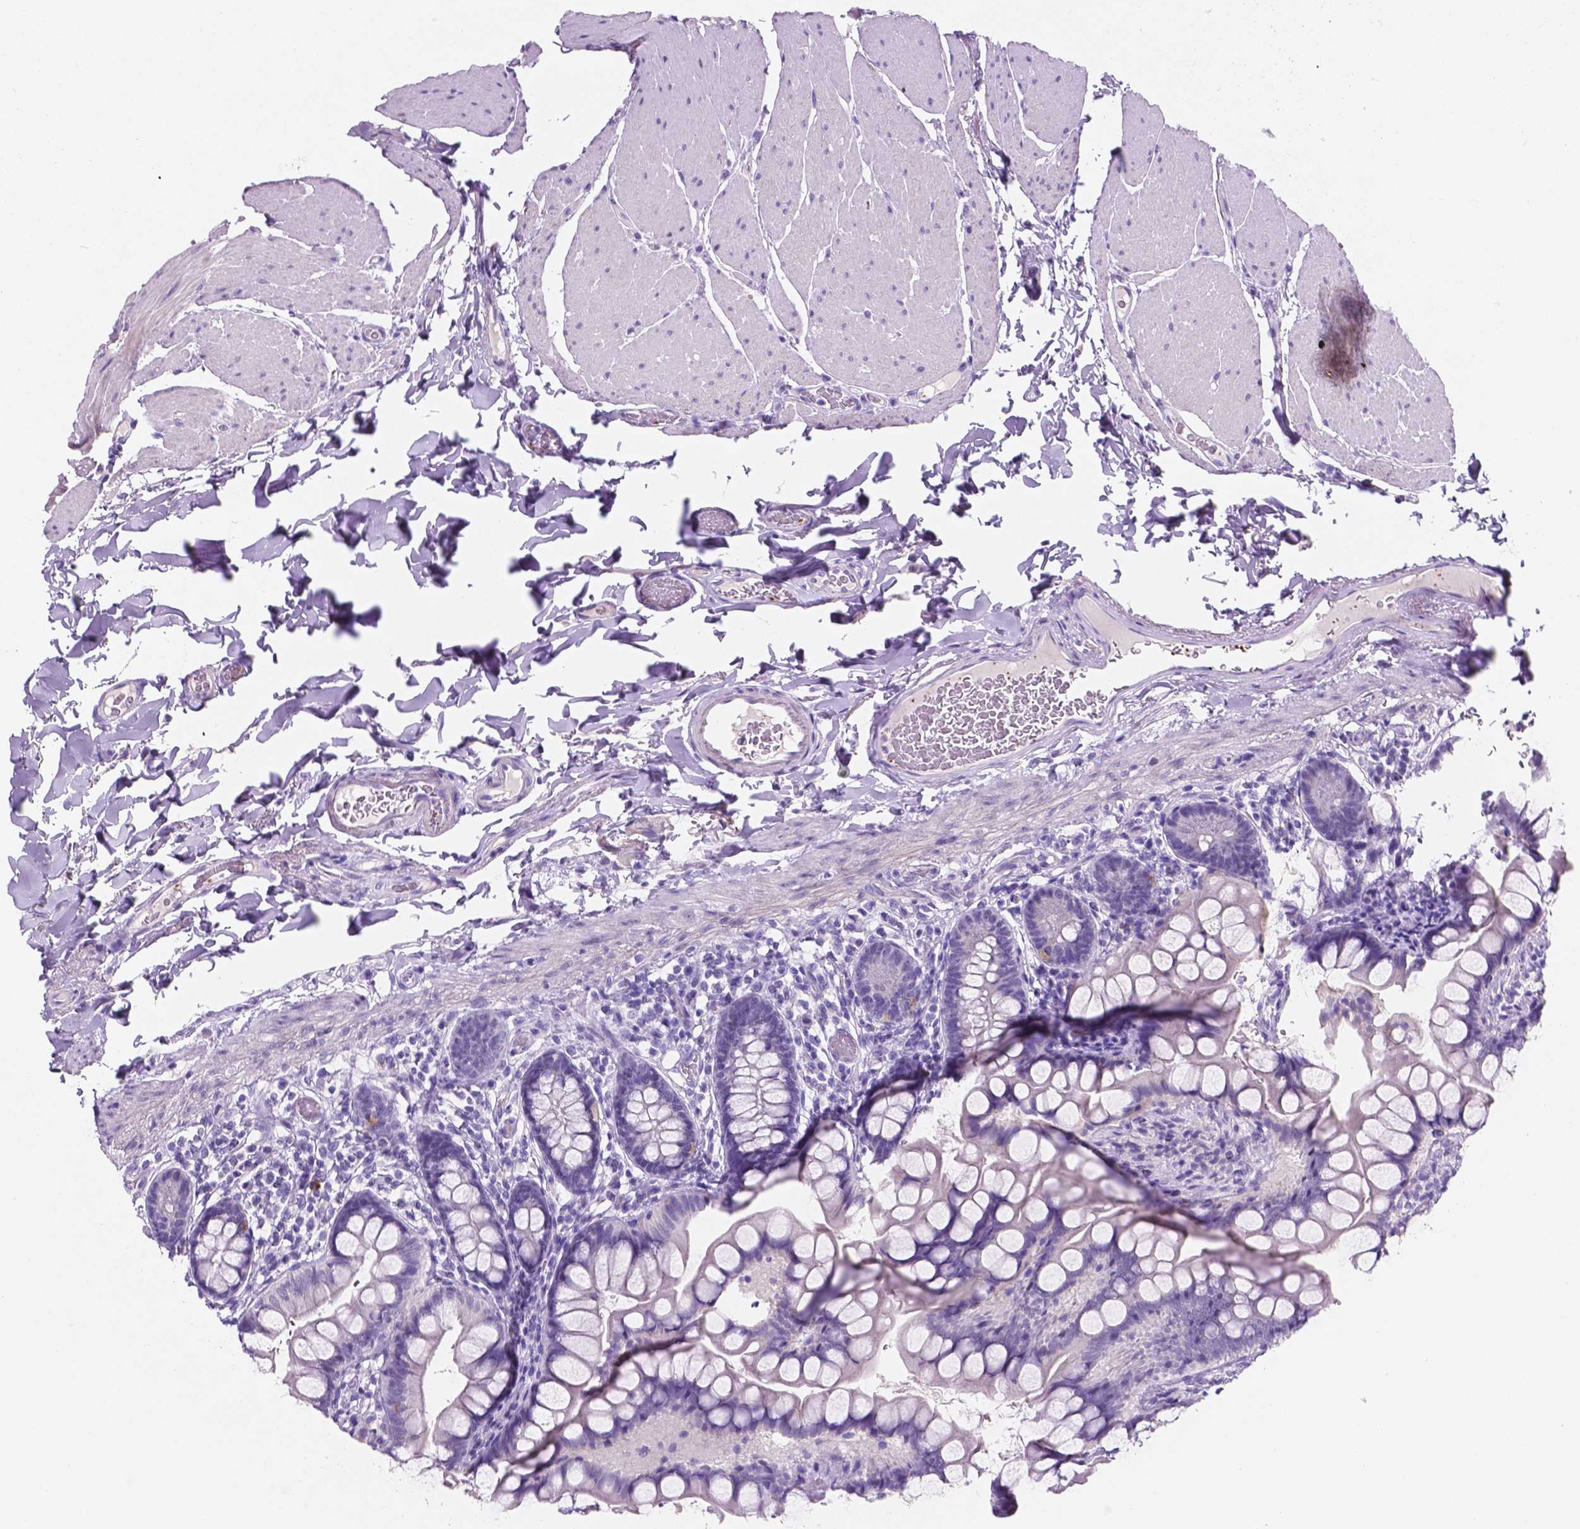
{"staining": {"intensity": "negative", "quantity": "none", "location": "none"}, "tissue": "small intestine", "cell_type": "Glandular cells", "image_type": "normal", "snomed": [{"axis": "morphology", "description": "Normal tissue, NOS"}, {"axis": "topography", "description": "Small intestine"}], "caption": "Protein analysis of normal small intestine demonstrates no significant staining in glandular cells.", "gene": "EBLN2", "patient": {"sex": "male", "age": 70}}